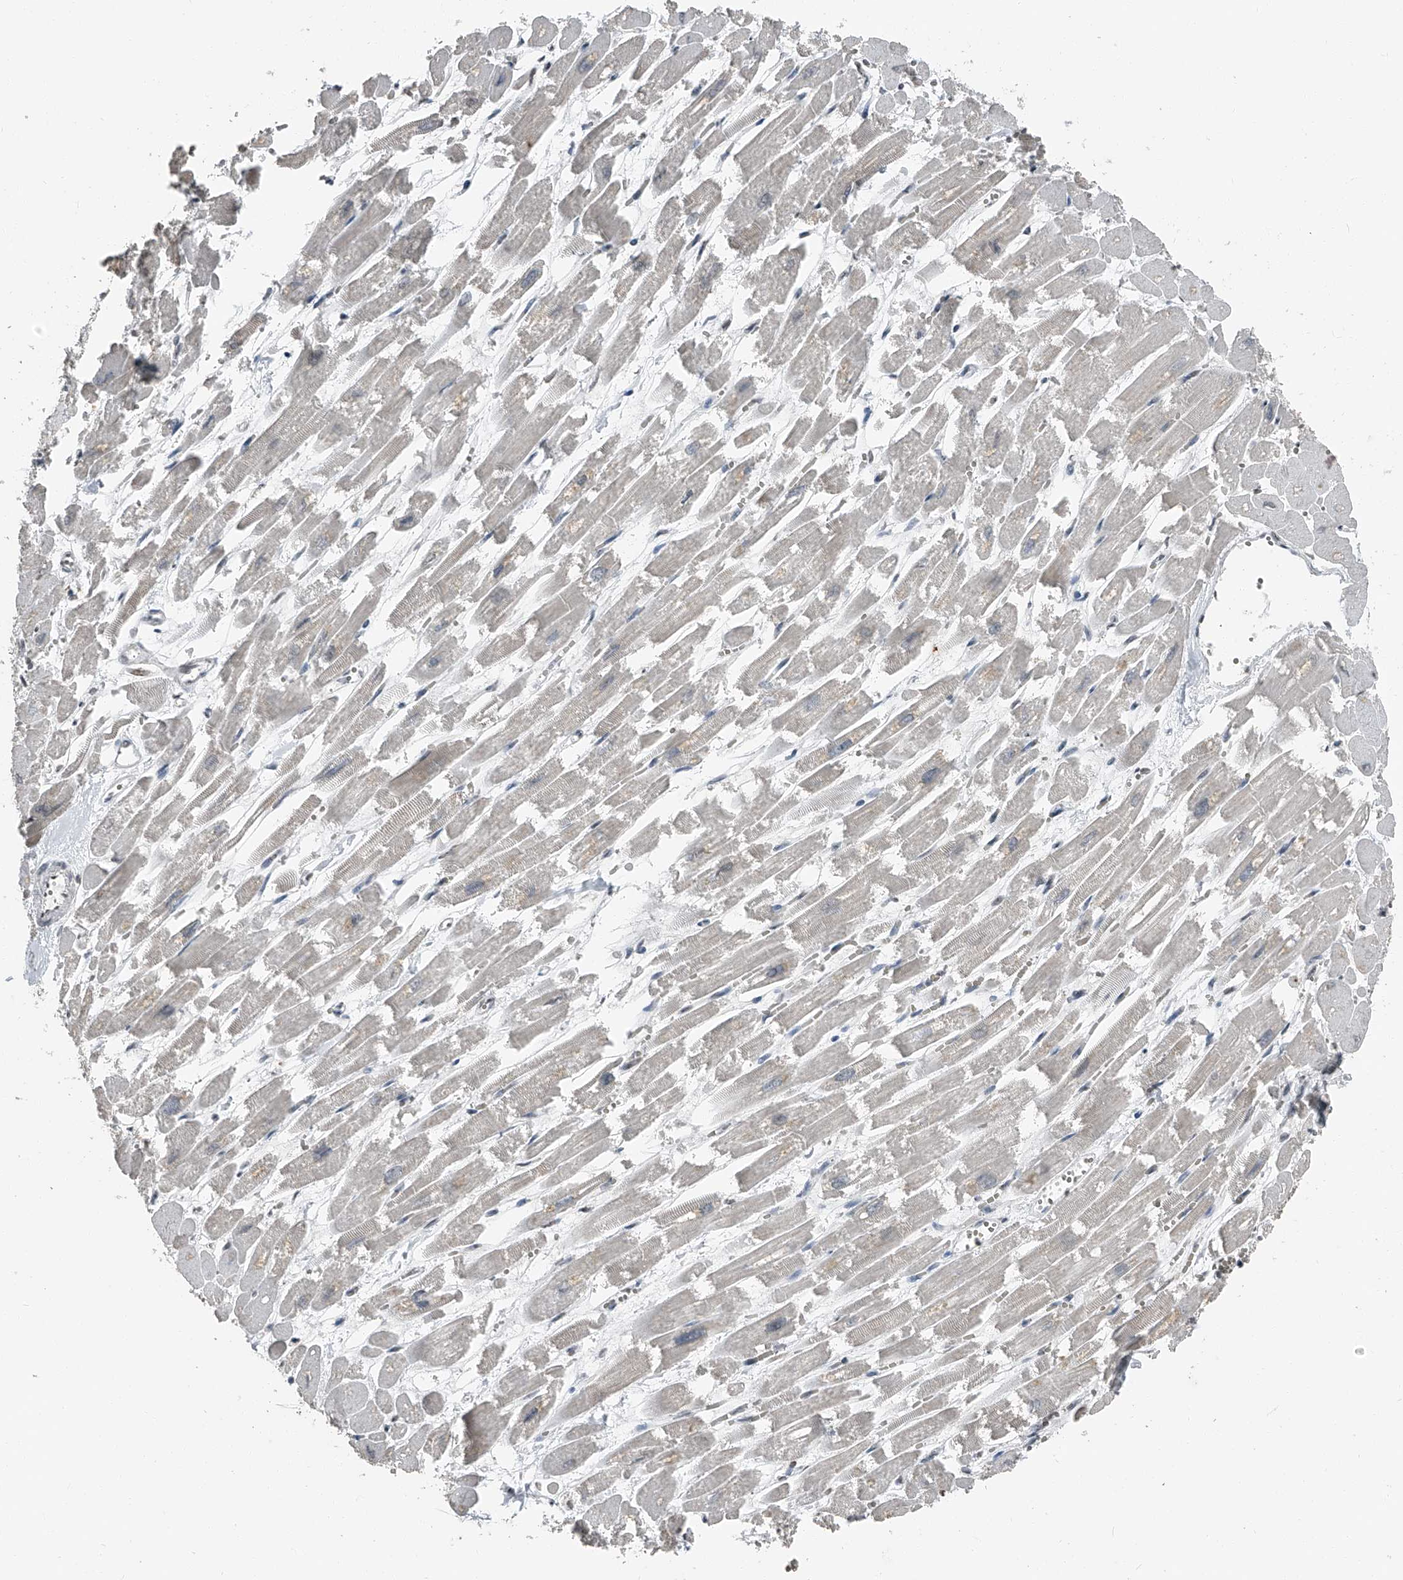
{"staining": {"intensity": "weak", "quantity": "25%-75%", "location": "nuclear"}, "tissue": "heart muscle", "cell_type": "Cardiomyocytes", "image_type": "normal", "snomed": [{"axis": "morphology", "description": "Normal tissue, NOS"}, {"axis": "topography", "description": "Heart"}], "caption": "The micrograph shows a brown stain indicating the presence of a protein in the nuclear of cardiomyocytes in heart muscle. The staining was performed using DAB (3,3'-diaminobenzidine), with brown indicating positive protein expression. Nuclei are stained blue with hematoxylin.", "gene": "TCOF1", "patient": {"sex": "male", "age": 54}}